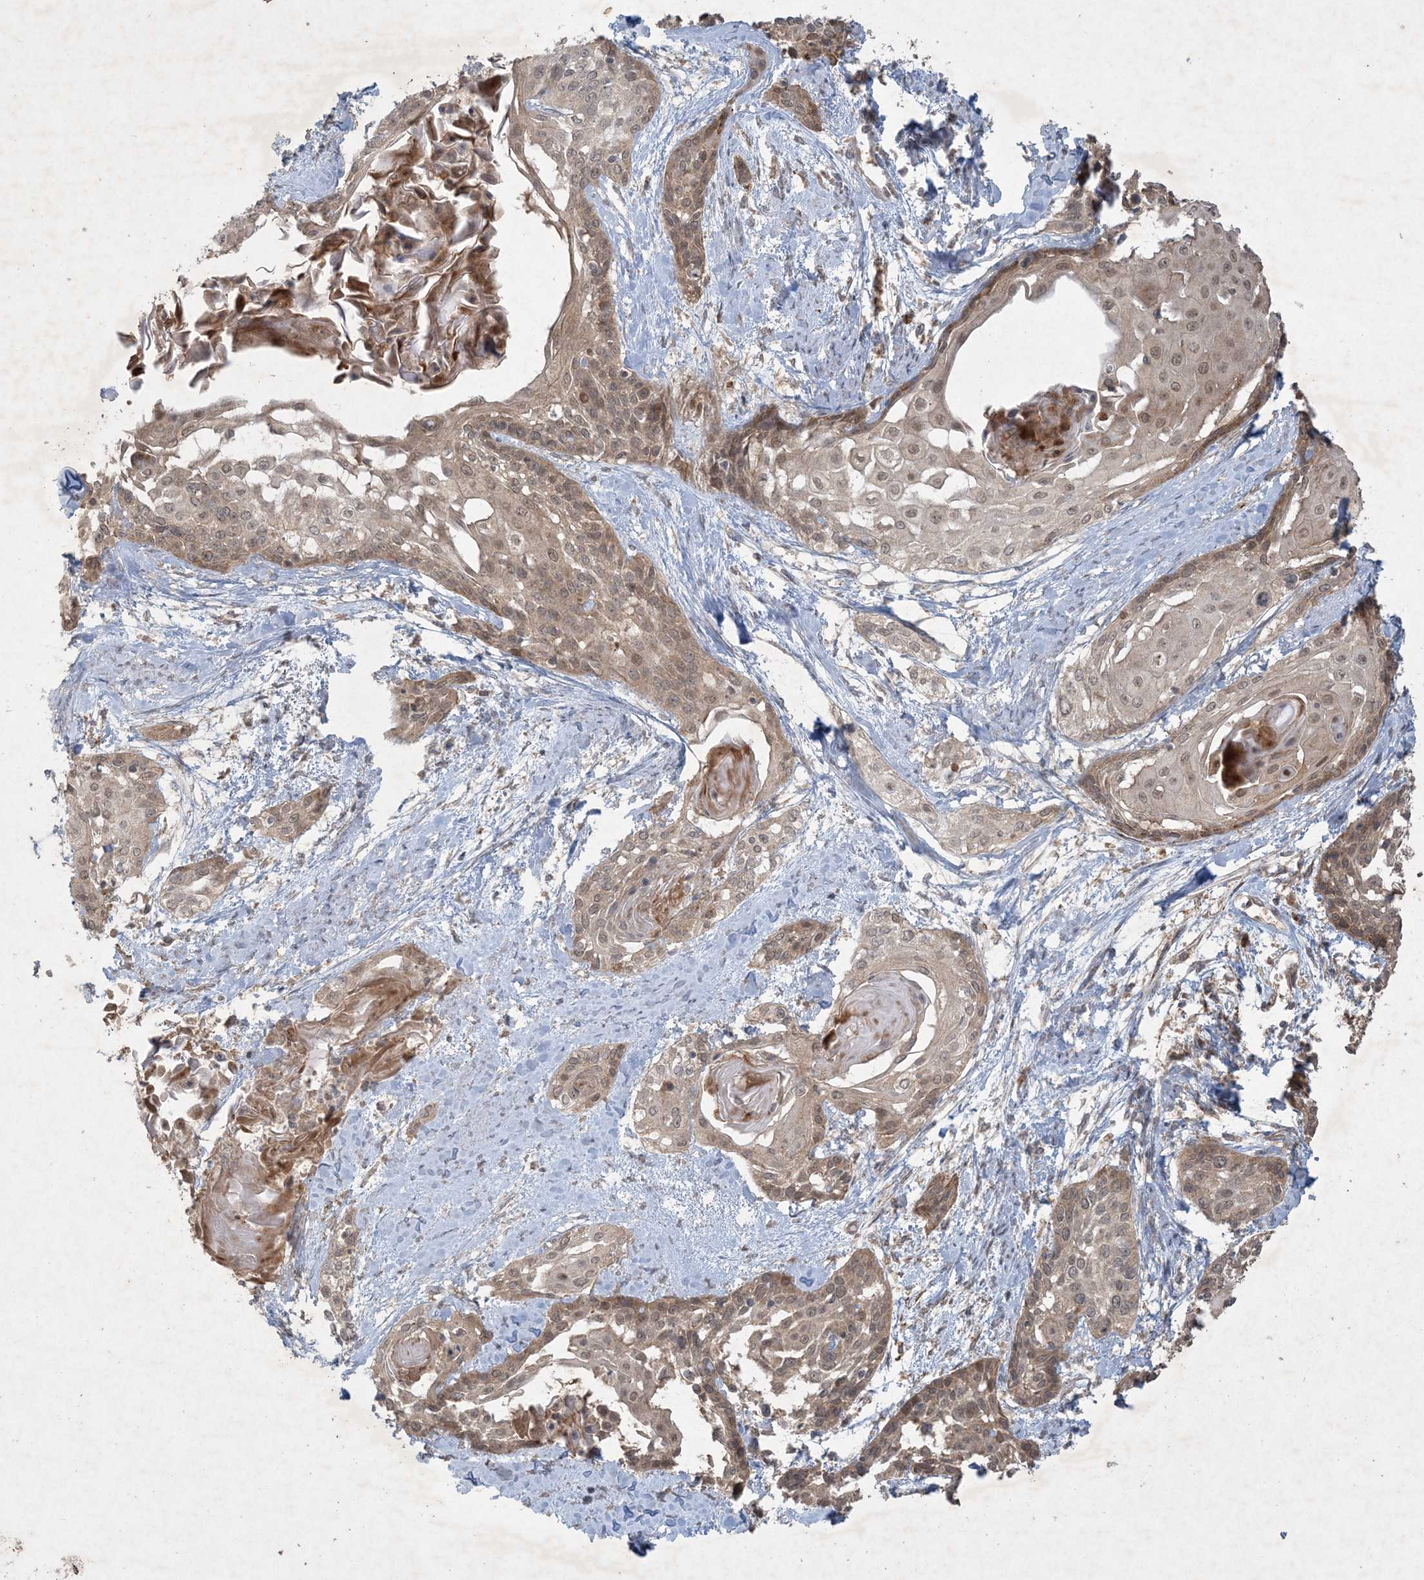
{"staining": {"intensity": "moderate", "quantity": ">75%", "location": "cytoplasmic/membranous,nuclear"}, "tissue": "cervical cancer", "cell_type": "Tumor cells", "image_type": "cancer", "snomed": [{"axis": "morphology", "description": "Squamous cell carcinoma, NOS"}, {"axis": "topography", "description": "Cervix"}], "caption": "Tumor cells exhibit medium levels of moderate cytoplasmic/membranous and nuclear positivity in approximately >75% of cells in squamous cell carcinoma (cervical).", "gene": "NRBP2", "patient": {"sex": "female", "age": 57}}